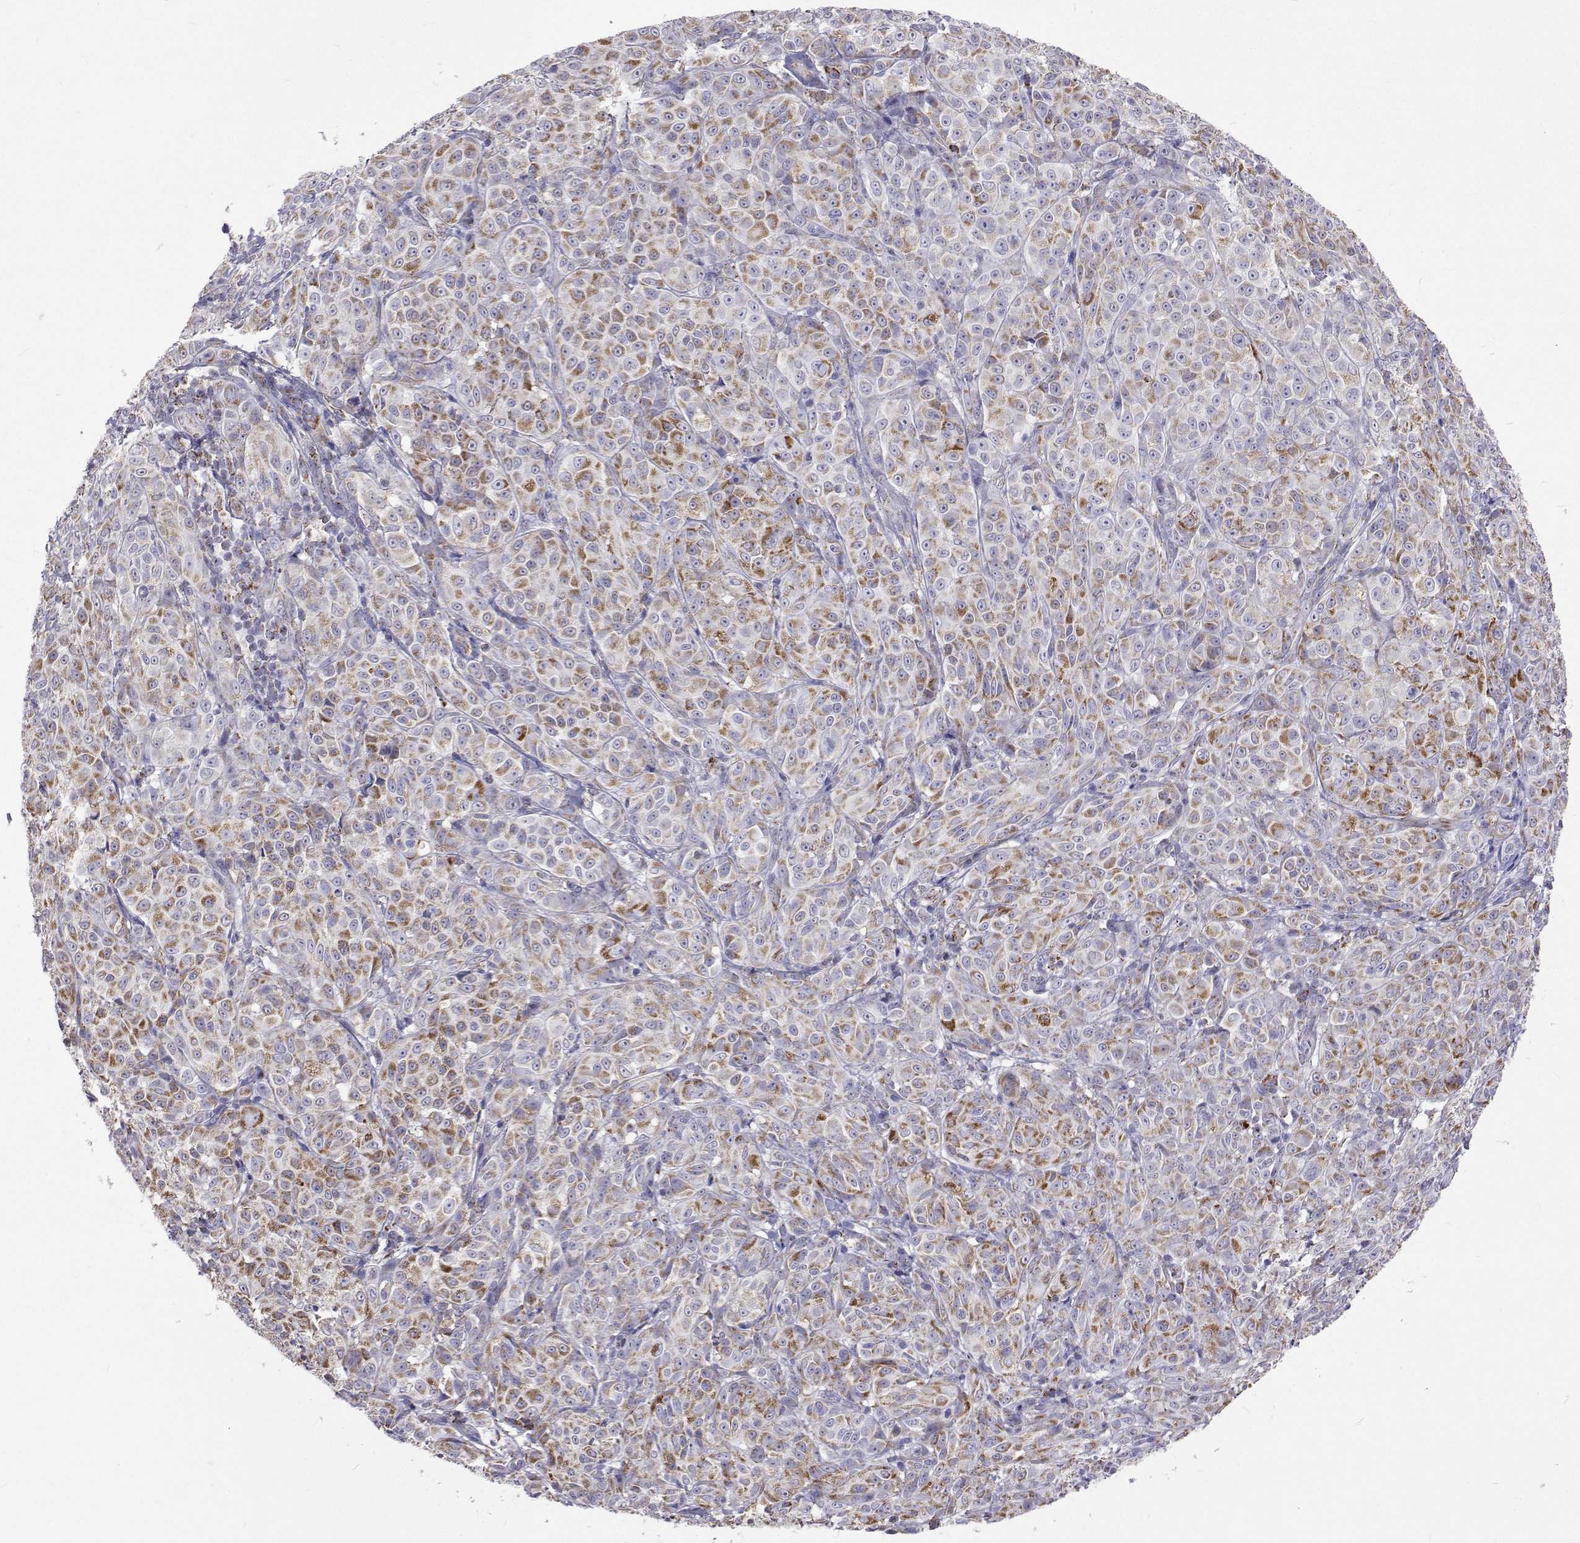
{"staining": {"intensity": "moderate", "quantity": "25%-75%", "location": "cytoplasmic/membranous"}, "tissue": "melanoma", "cell_type": "Tumor cells", "image_type": "cancer", "snomed": [{"axis": "morphology", "description": "Malignant melanoma, NOS"}, {"axis": "topography", "description": "Skin"}], "caption": "Melanoma stained with a protein marker shows moderate staining in tumor cells.", "gene": "MCCC2", "patient": {"sex": "male", "age": 89}}